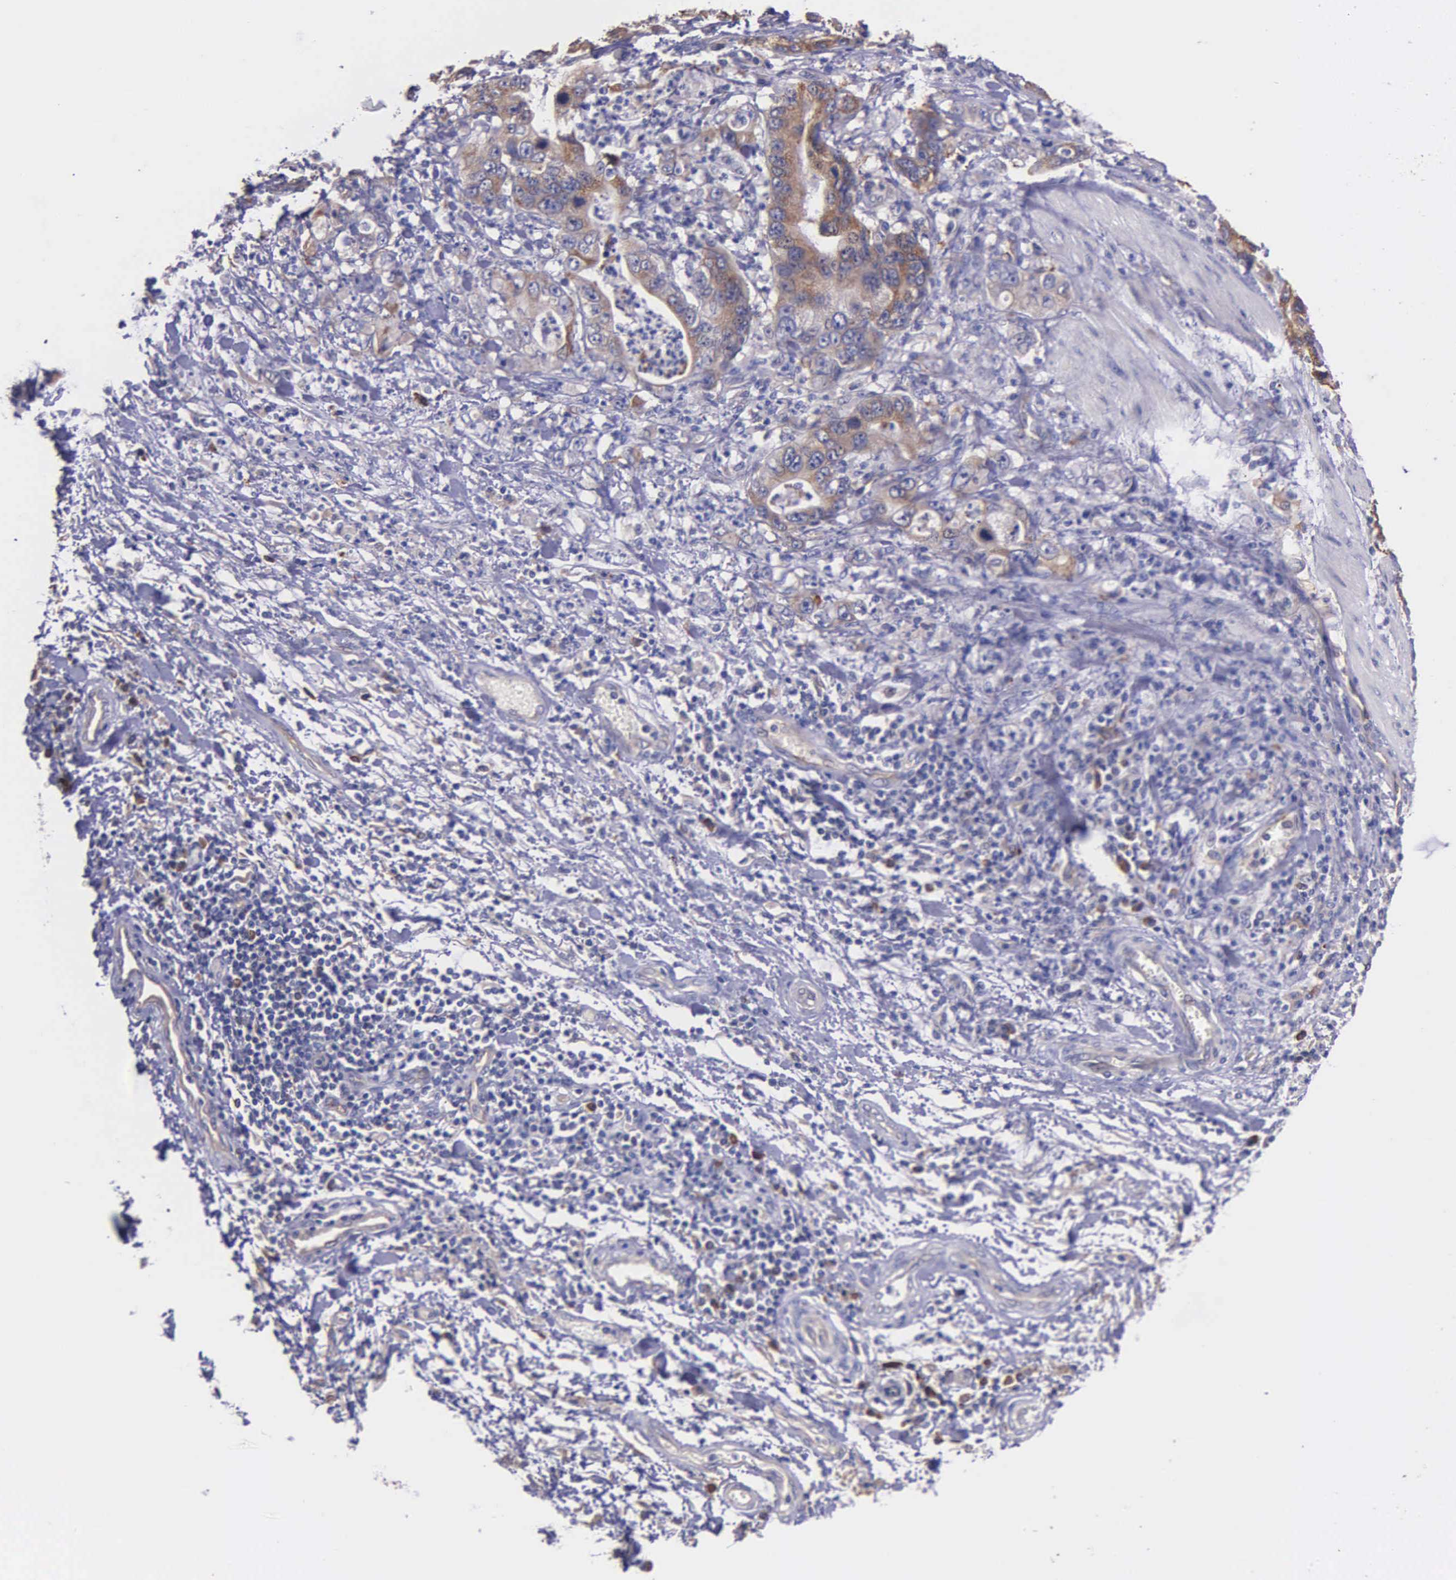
{"staining": {"intensity": "moderate", "quantity": "25%-75%", "location": "cytoplasmic/membranous"}, "tissue": "stomach cancer", "cell_type": "Tumor cells", "image_type": "cancer", "snomed": [{"axis": "morphology", "description": "Adenocarcinoma, NOS"}, {"axis": "topography", "description": "Pancreas"}, {"axis": "topography", "description": "Stomach, upper"}], "caption": "A medium amount of moderate cytoplasmic/membranous positivity is present in approximately 25%-75% of tumor cells in stomach adenocarcinoma tissue. (IHC, brightfield microscopy, high magnification).", "gene": "ZC3H12B", "patient": {"sex": "male", "age": 77}}